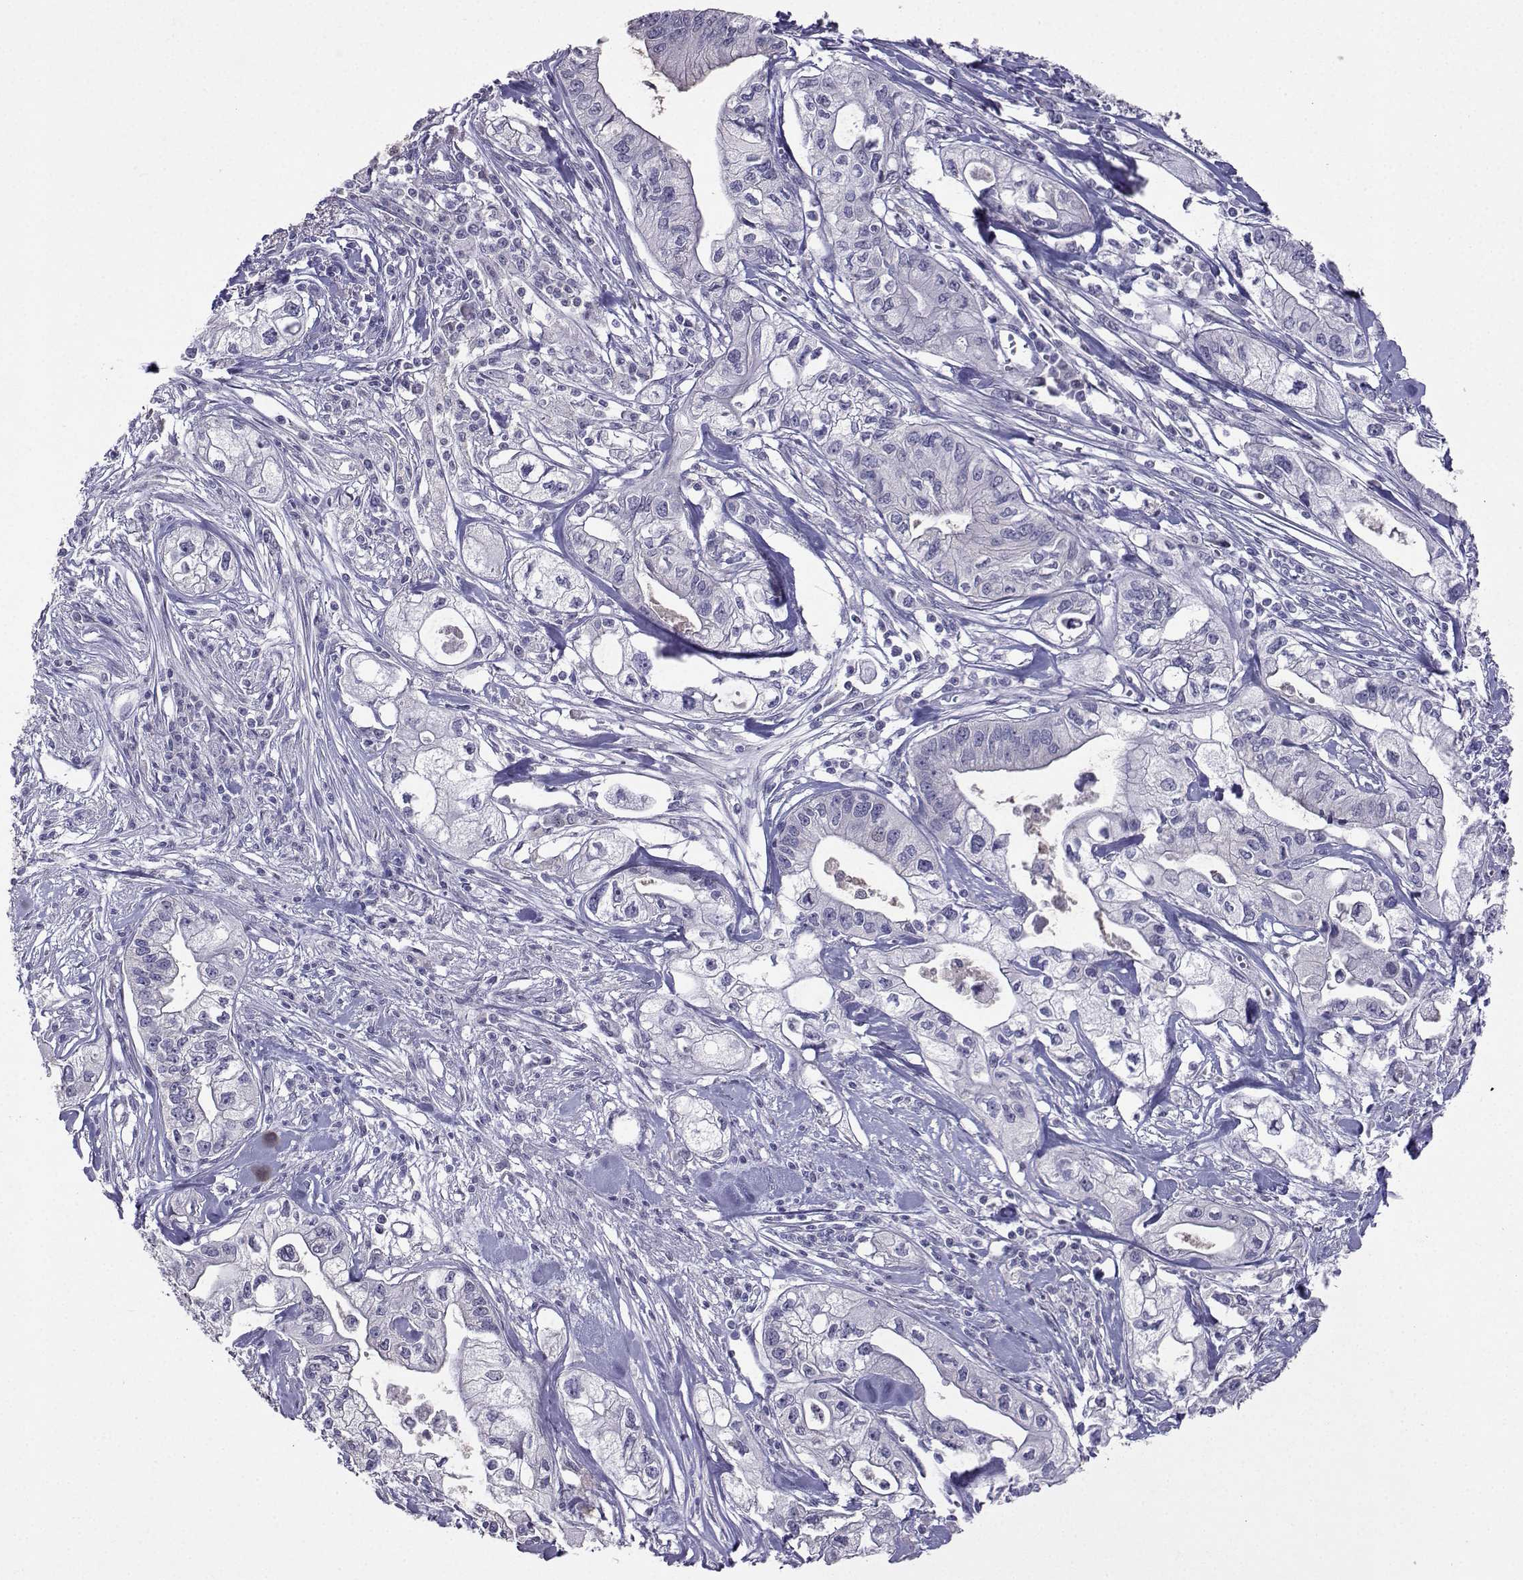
{"staining": {"intensity": "negative", "quantity": "none", "location": "none"}, "tissue": "pancreatic cancer", "cell_type": "Tumor cells", "image_type": "cancer", "snomed": [{"axis": "morphology", "description": "Adenocarcinoma, NOS"}, {"axis": "topography", "description": "Pancreas"}], "caption": "There is no significant expression in tumor cells of pancreatic cancer.", "gene": "CARTPT", "patient": {"sex": "male", "age": 70}}